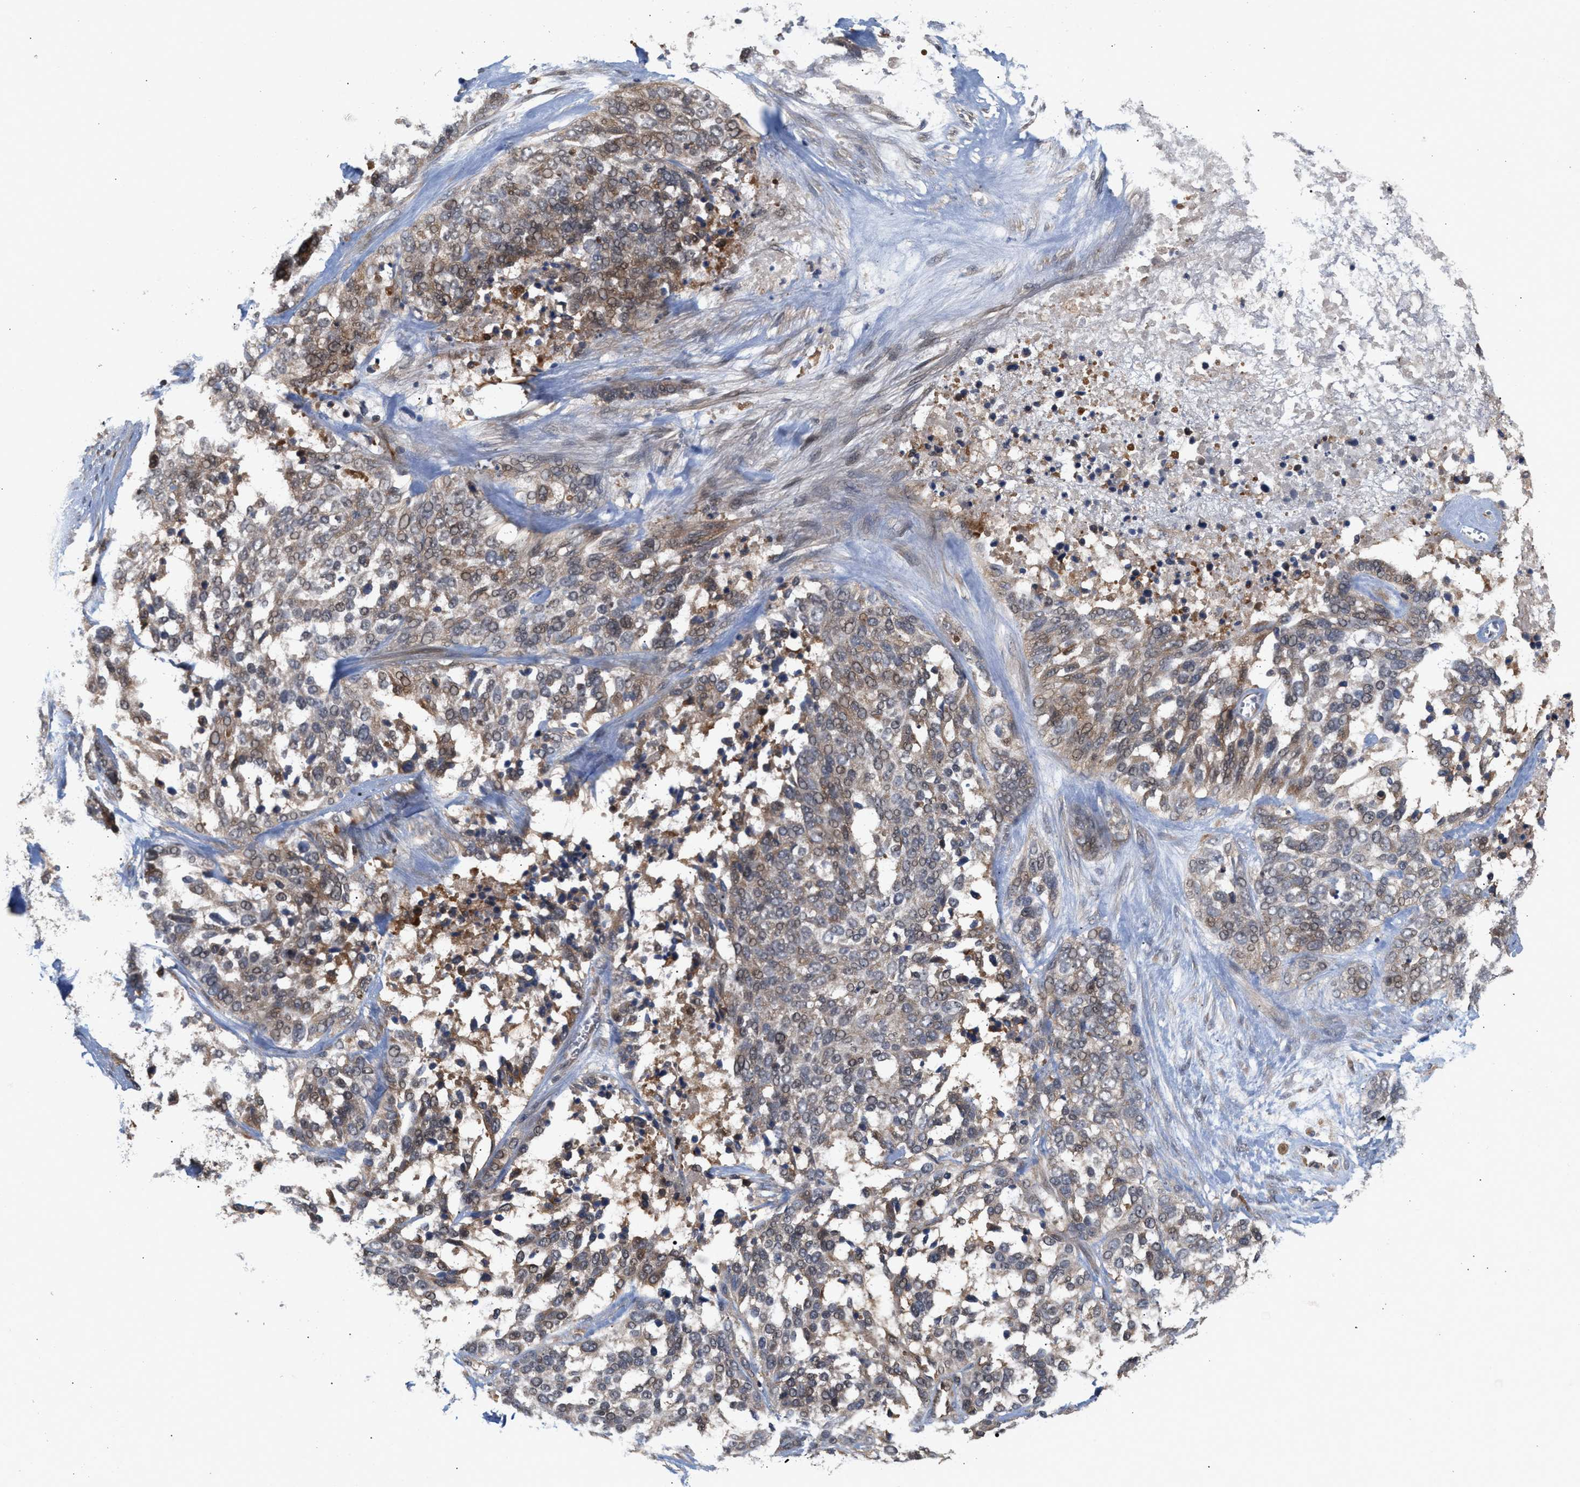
{"staining": {"intensity": "moderate", "quantity": "25%-75%", "location": "cytoplasmic/membranous,nuclear"}, "tissue": "ovarian cancer", "cell_type": "Tumor cells", "image_type": "cancer", "snomed": [{"axis": "morphology", "description": "Cystadenocarcinoma, serous, NOS"}, {"axis": "topography", "description": "Ovary"}], "caption": "Immunohistochemistry micrograph of neoplastic tissue: ovarian cancer (serous cystadenocarcinoma) stained using immunohistochemistry (IHC) shows medium levels of moderate protein expression localized specifically in the cytoplasmic/membranous and nuclear of tumor cells, appearing as a cytoplasmic/membranous and nuclear brown color.", "gene": "GLOD4", "patient": {"sex": "female", "age": 44}}